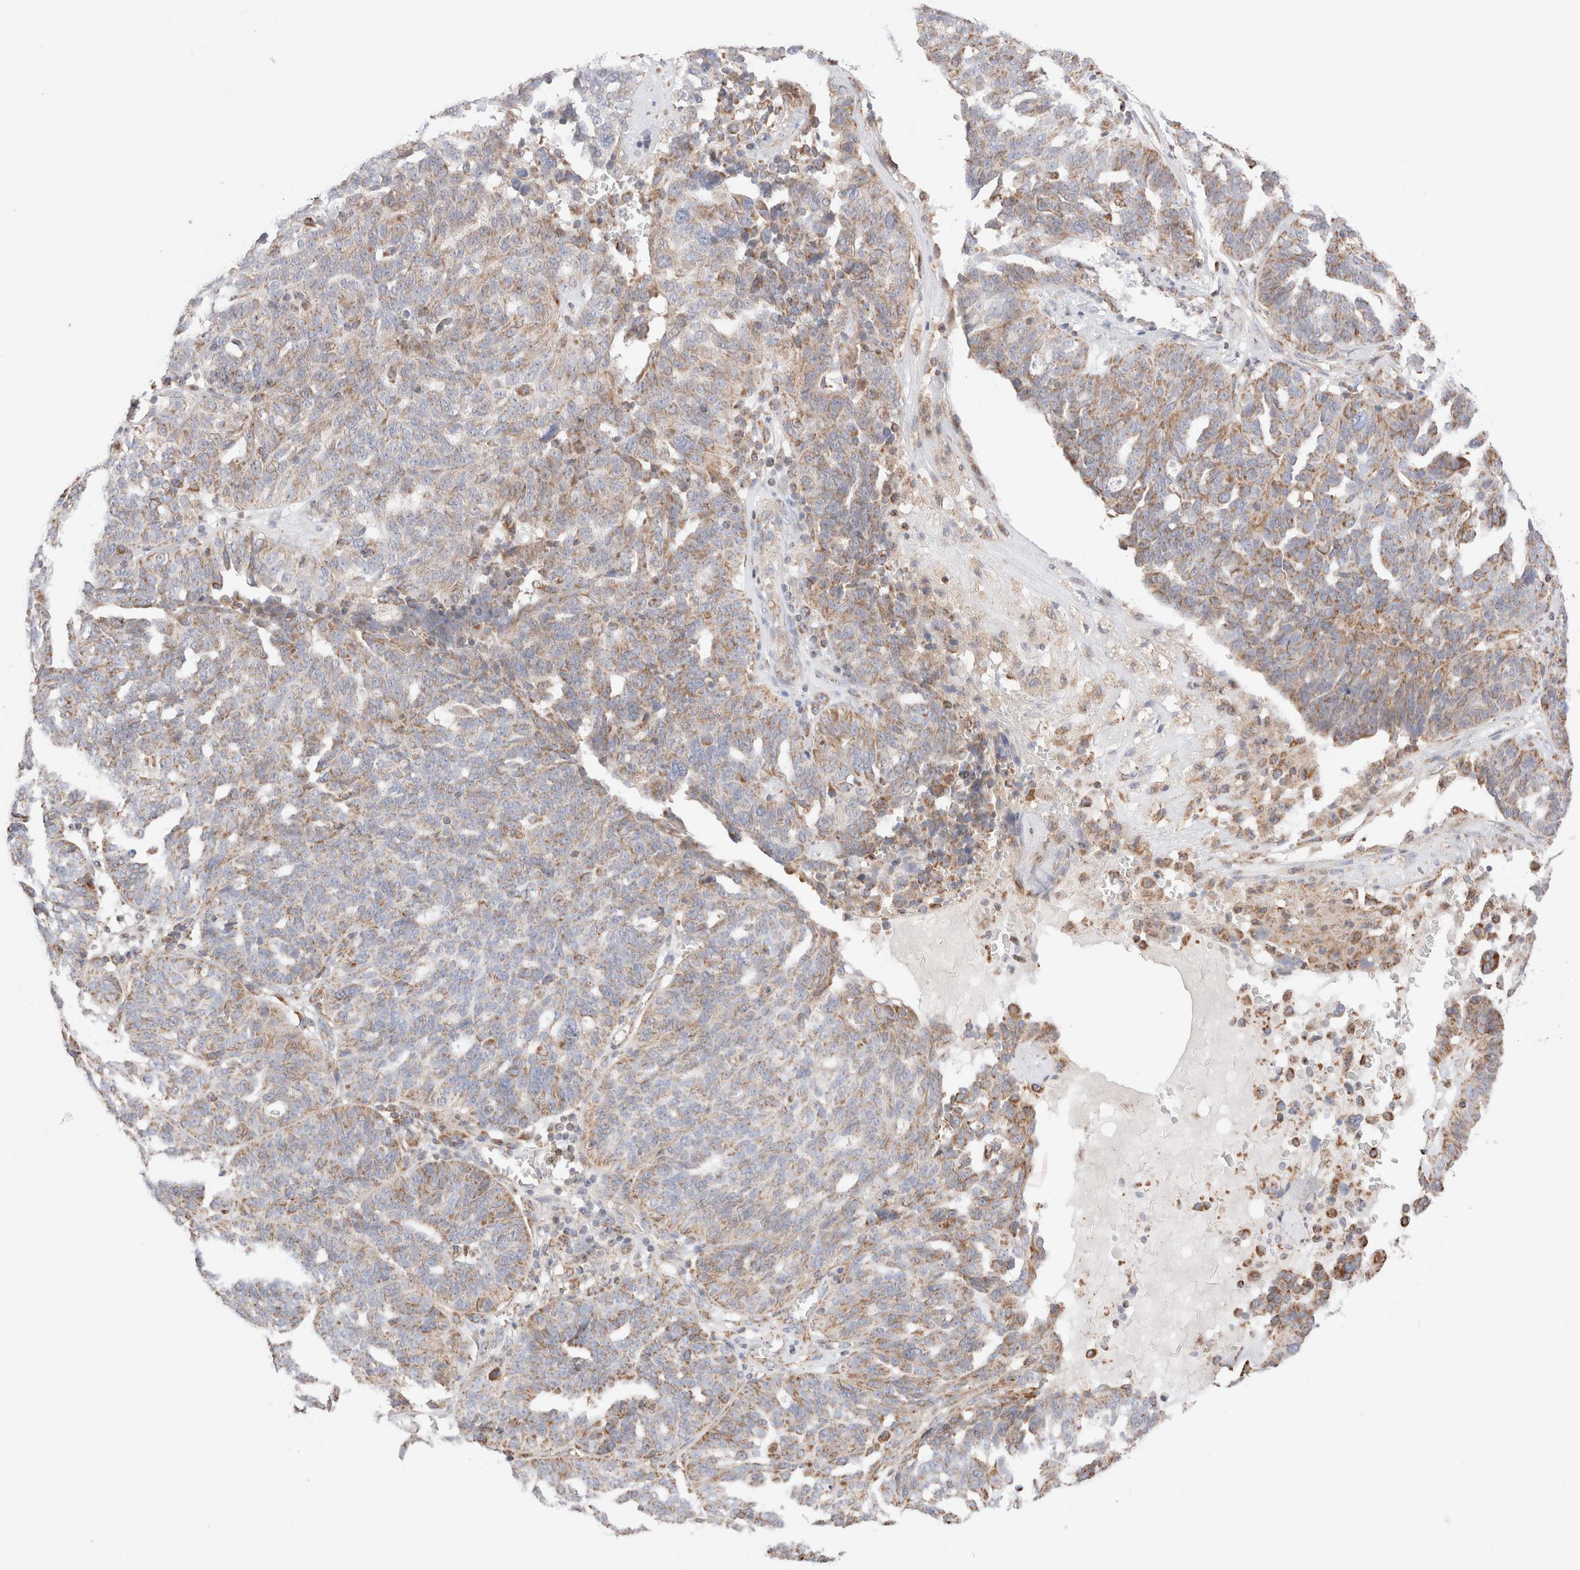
{"staining": {"intensity": "weak", "quantity": "<25%", "location": "cytoplasmic/membranous"}, "tissue": "ovarian cancer", "cell_type": "Tumor cells", "image_type": "cancer", "snomed": [{"axis": "morphology", "description": "Cystadenocarcinoma, serous, NOS"}, {"axis": "topography", "description": "Ovary"}], "caption": "Immunohistochemistry (IHC) image of human ovarian cancer (serous cystadenocarcinoma) stained for a protein (brown), which reveals no expression in tumor cells.", "gene": "TMPPE", "patient": {"sex": "female", "age": 59}}